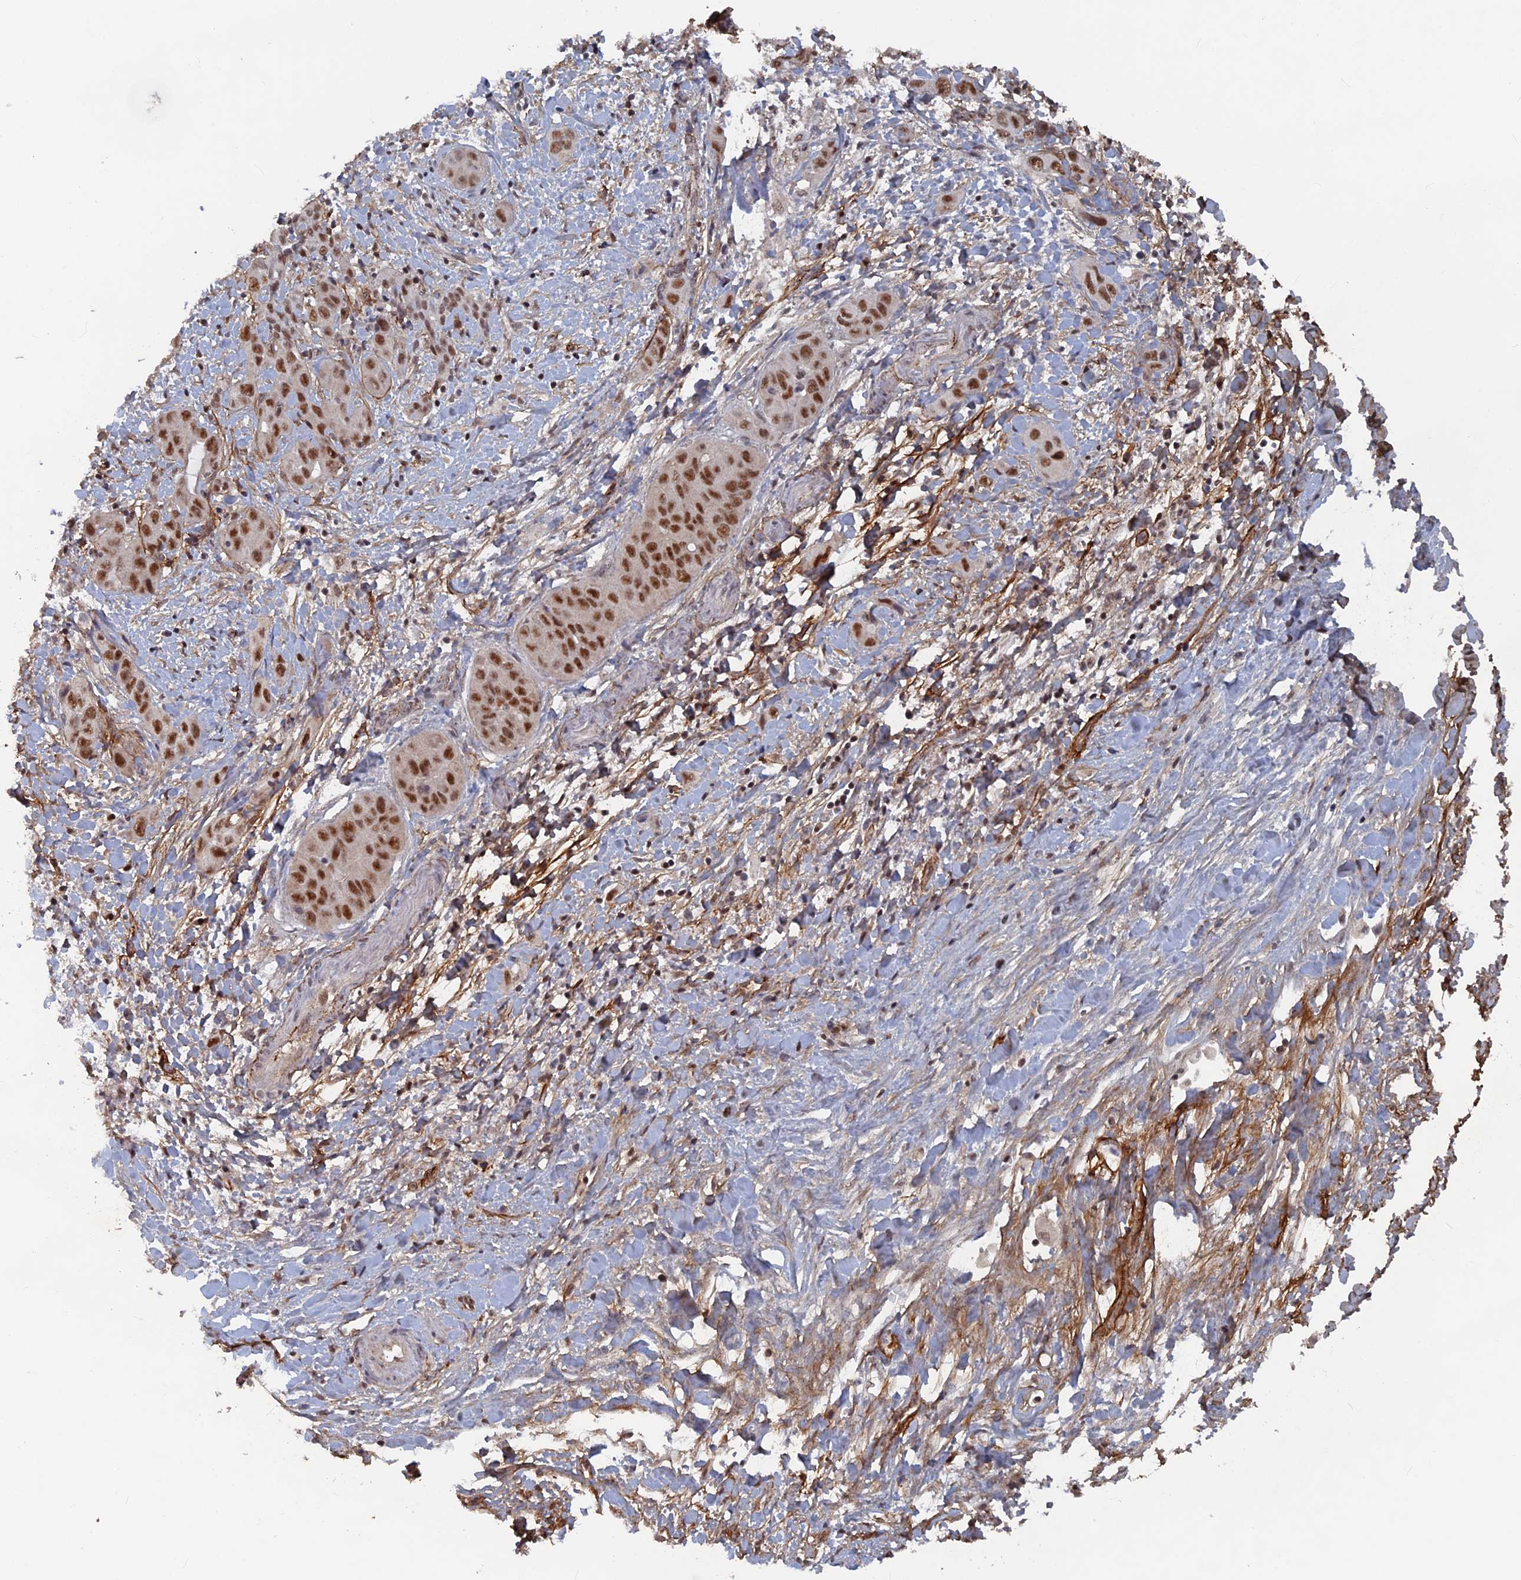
{"staining": {"intensity": "moderate", "quantity": ">75%", "location": "nuclear"}, "tissue": "liver cancer", "cell_type": "Tumor cells", "image_type": "cancer", "snomed": [{"axis": "morphology", "description": "Cholangiocarcinoma"}, {"axis": "topography", "description": "Liver"}], "caption": "An immunohistochemistry histopathology image of neoplastic tissue is shown. Protein staining in brown labels moderate nuclear positivity in liver cholangiocarcinoma within tumor cells. (DAB IHC, brown staining for protein, blue staining for nuclei).", "gene": "SH3D21", "patient": {"sex": "female", "age": 52}}